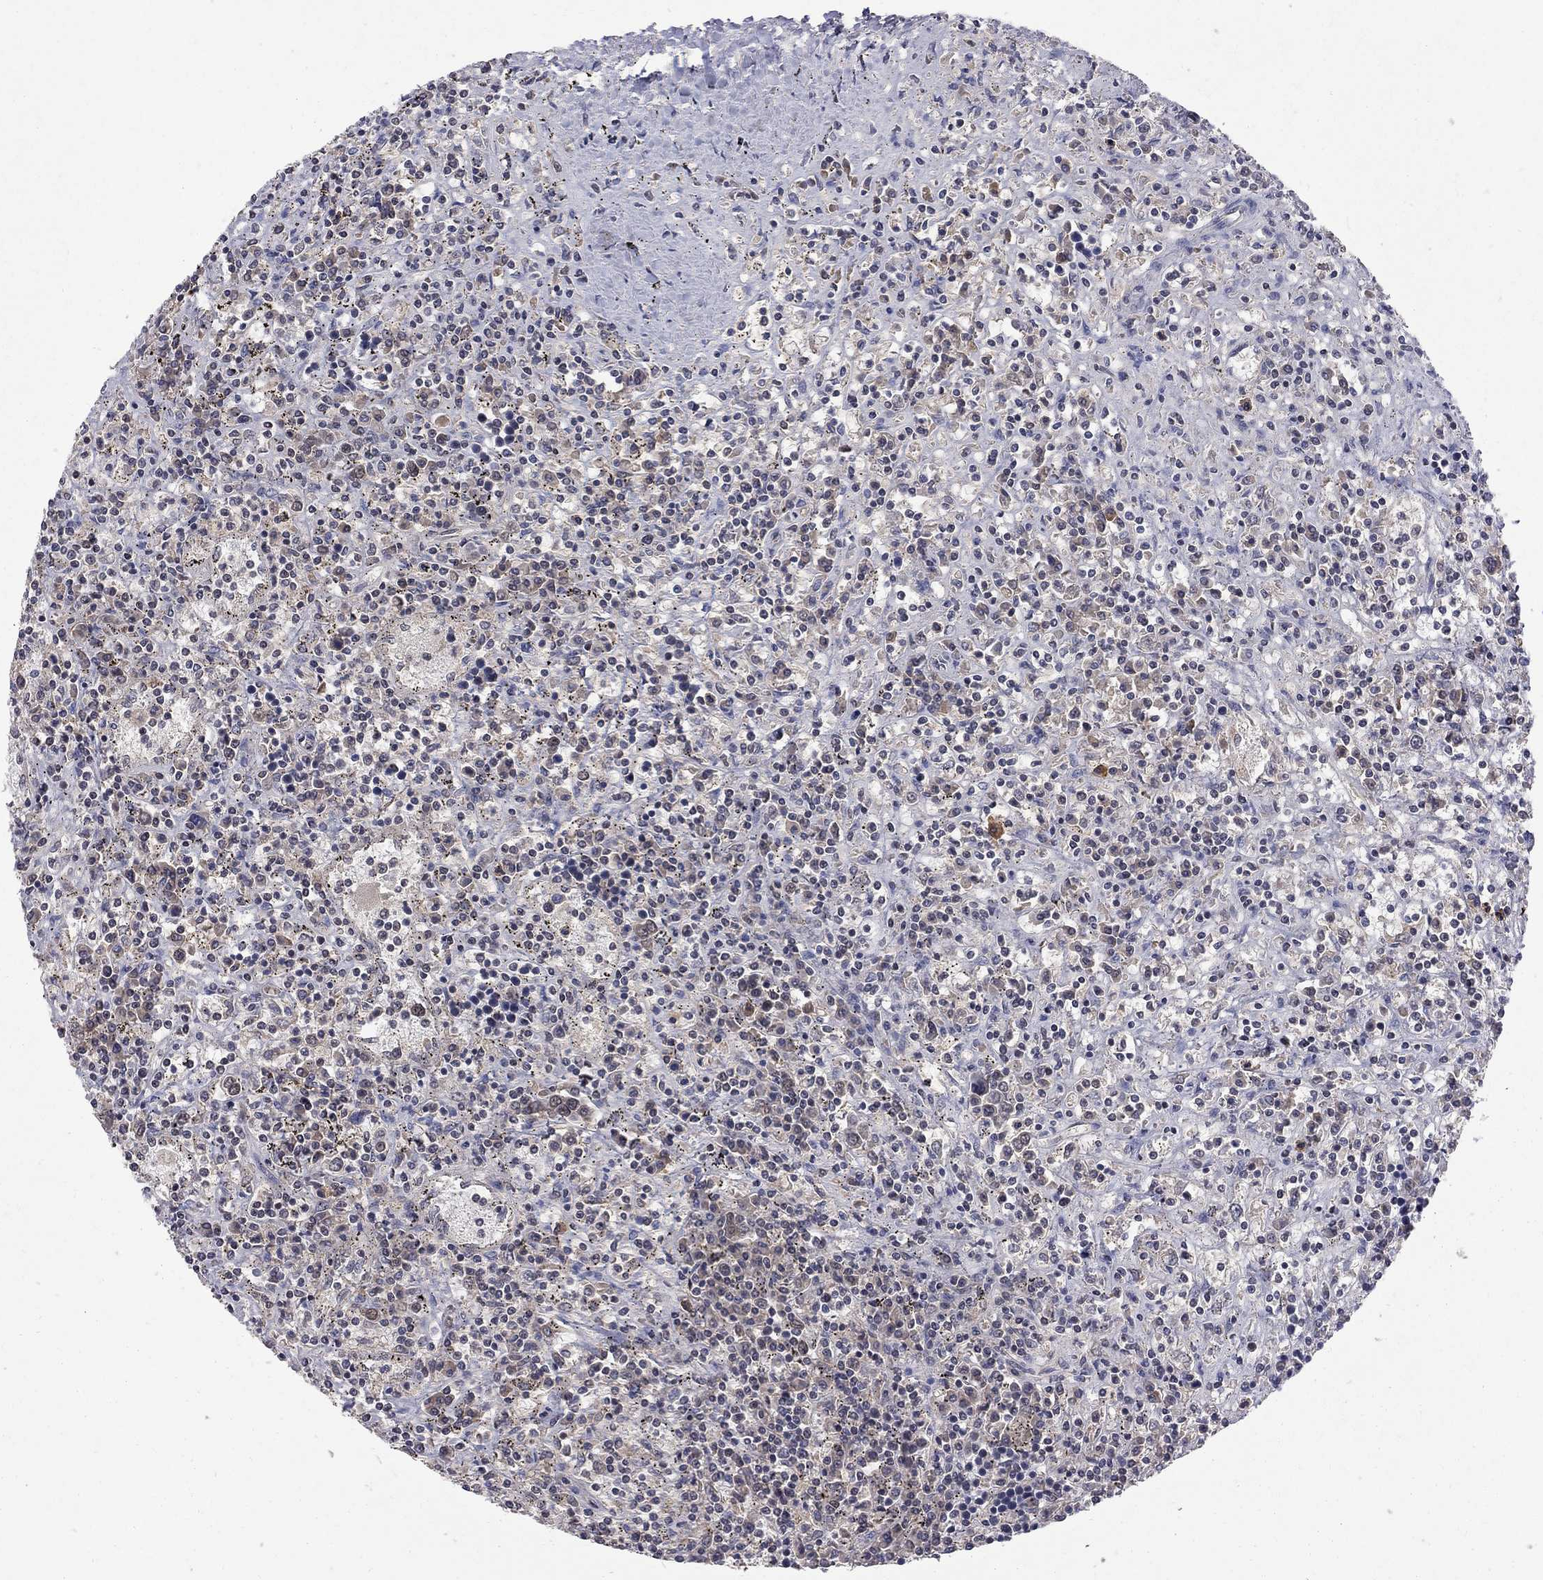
{"staining": {"intensity": "negative", "quantity": "none", "location": "none"}, "tissue": "lymphoma", "cell_type": "Tumor cells", "image_type": "cancer", "snomed": [{"axis": "morphology", "description": "Malignant lymphoma, non-Hodgkin's type, Low grade"}, {"axis": "topography", "description": "Spleen"}], "caption": "An image of lymphoma stained for a protein shows no brown staining in tumor cells.", "gene": "SAP30L", "patient": {"sex": "male", "age": 62}}